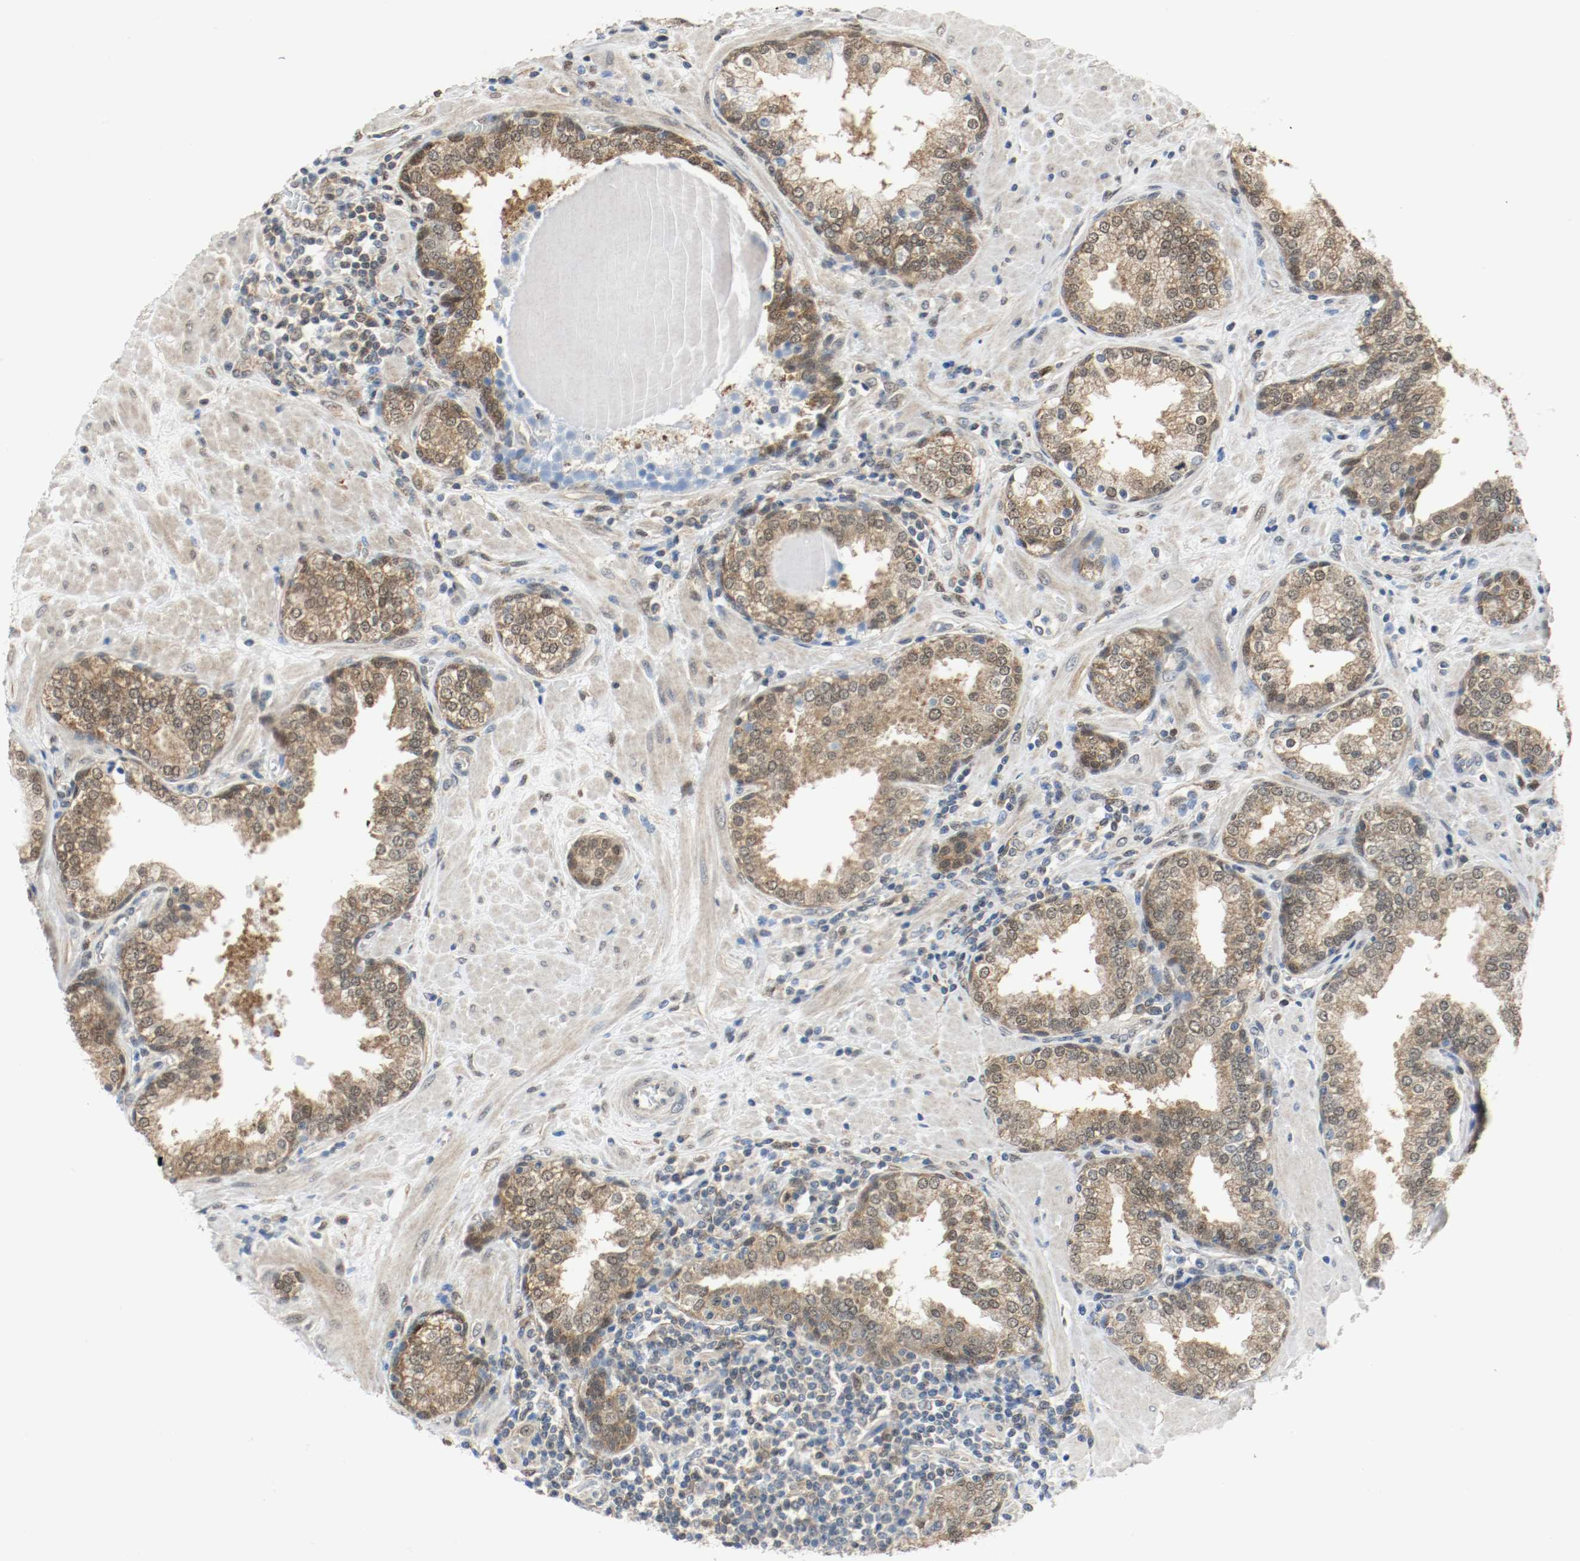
{"staining": {"intensity": "moderate", "quantity": ">75%", "location": "cytoplasmic/membranous,nuclear"}, "tissue": "prostate", "cell_type": "Glandular cells", "image_type": "normal", "snomed": [{"axis": "morphology", "description": "Normal tissue, NOS"}, {"axis": "topography", "description": "Prostate"}], "caption": "Glandular cells demonstrate medium levels of moderate cytoplasmic/membranous,nuclear staining in about >75% of cells in normal prostate.", "gene": "PPME1", "patient": {"sex": "male", "age": 51}}